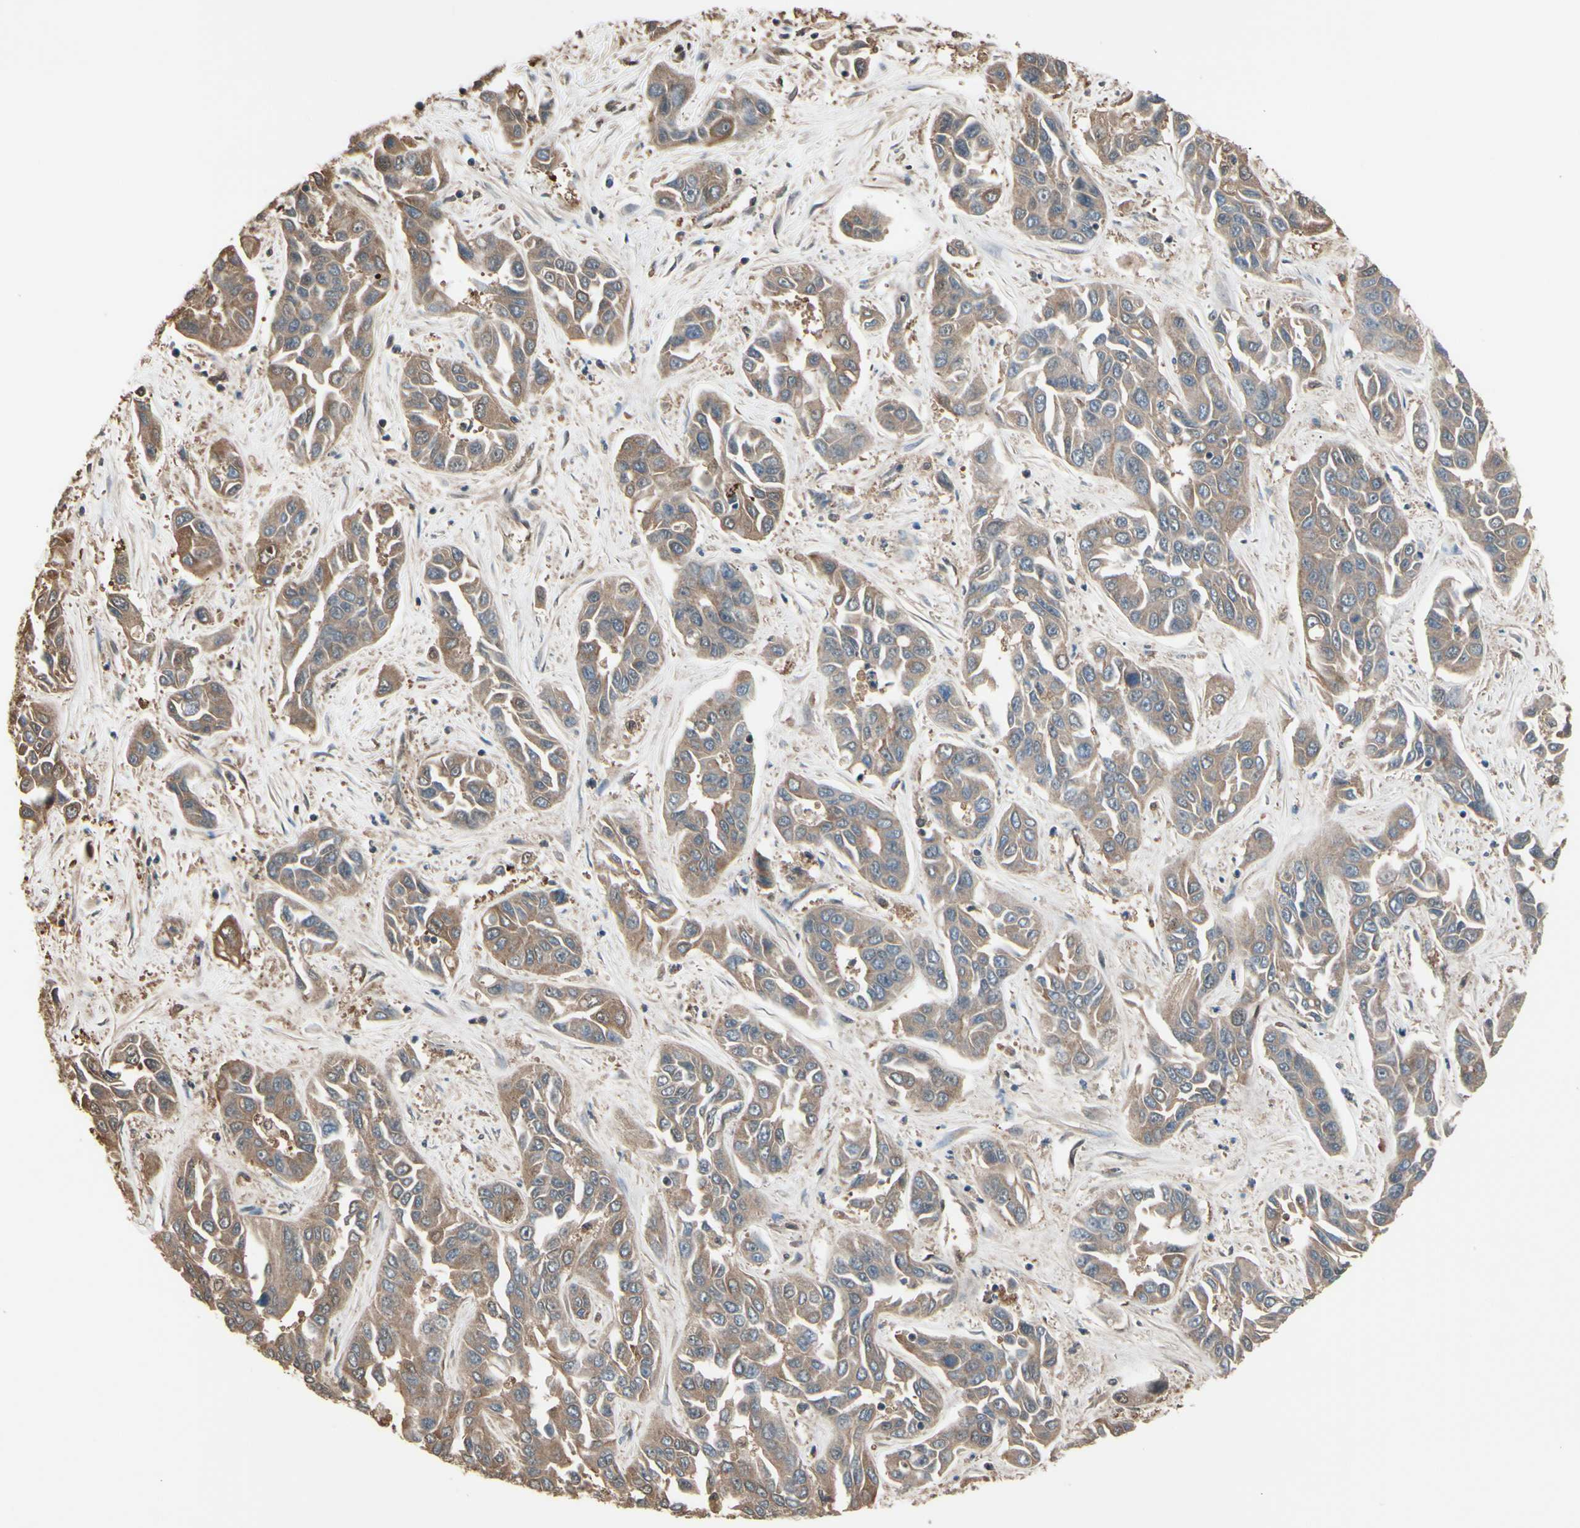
{"staining": {"intensity": "moderate", "quantity": ">75%", "location": "cytoplasmic/membranous"}, "tissue": "liver cancer", "cell_type": "Tumor cells", "image_type": "cancer", "snomed": [{"axis": "morphology", "description": "Cholangiocarcinoma"}, {"axis": "topography", "description": "Liver"}], "caption": "Protein expression analysis of human liver cancer reveals moderate cytoplasmic/membranous positivity in about >75% of tumor cells. Using DAB (brown) and hematoxylin (blue) stains, captured at high magnification using brightfield microscopy.", "gene": "PNPLA7", "patient": {"sex": "female", "age": 52}}